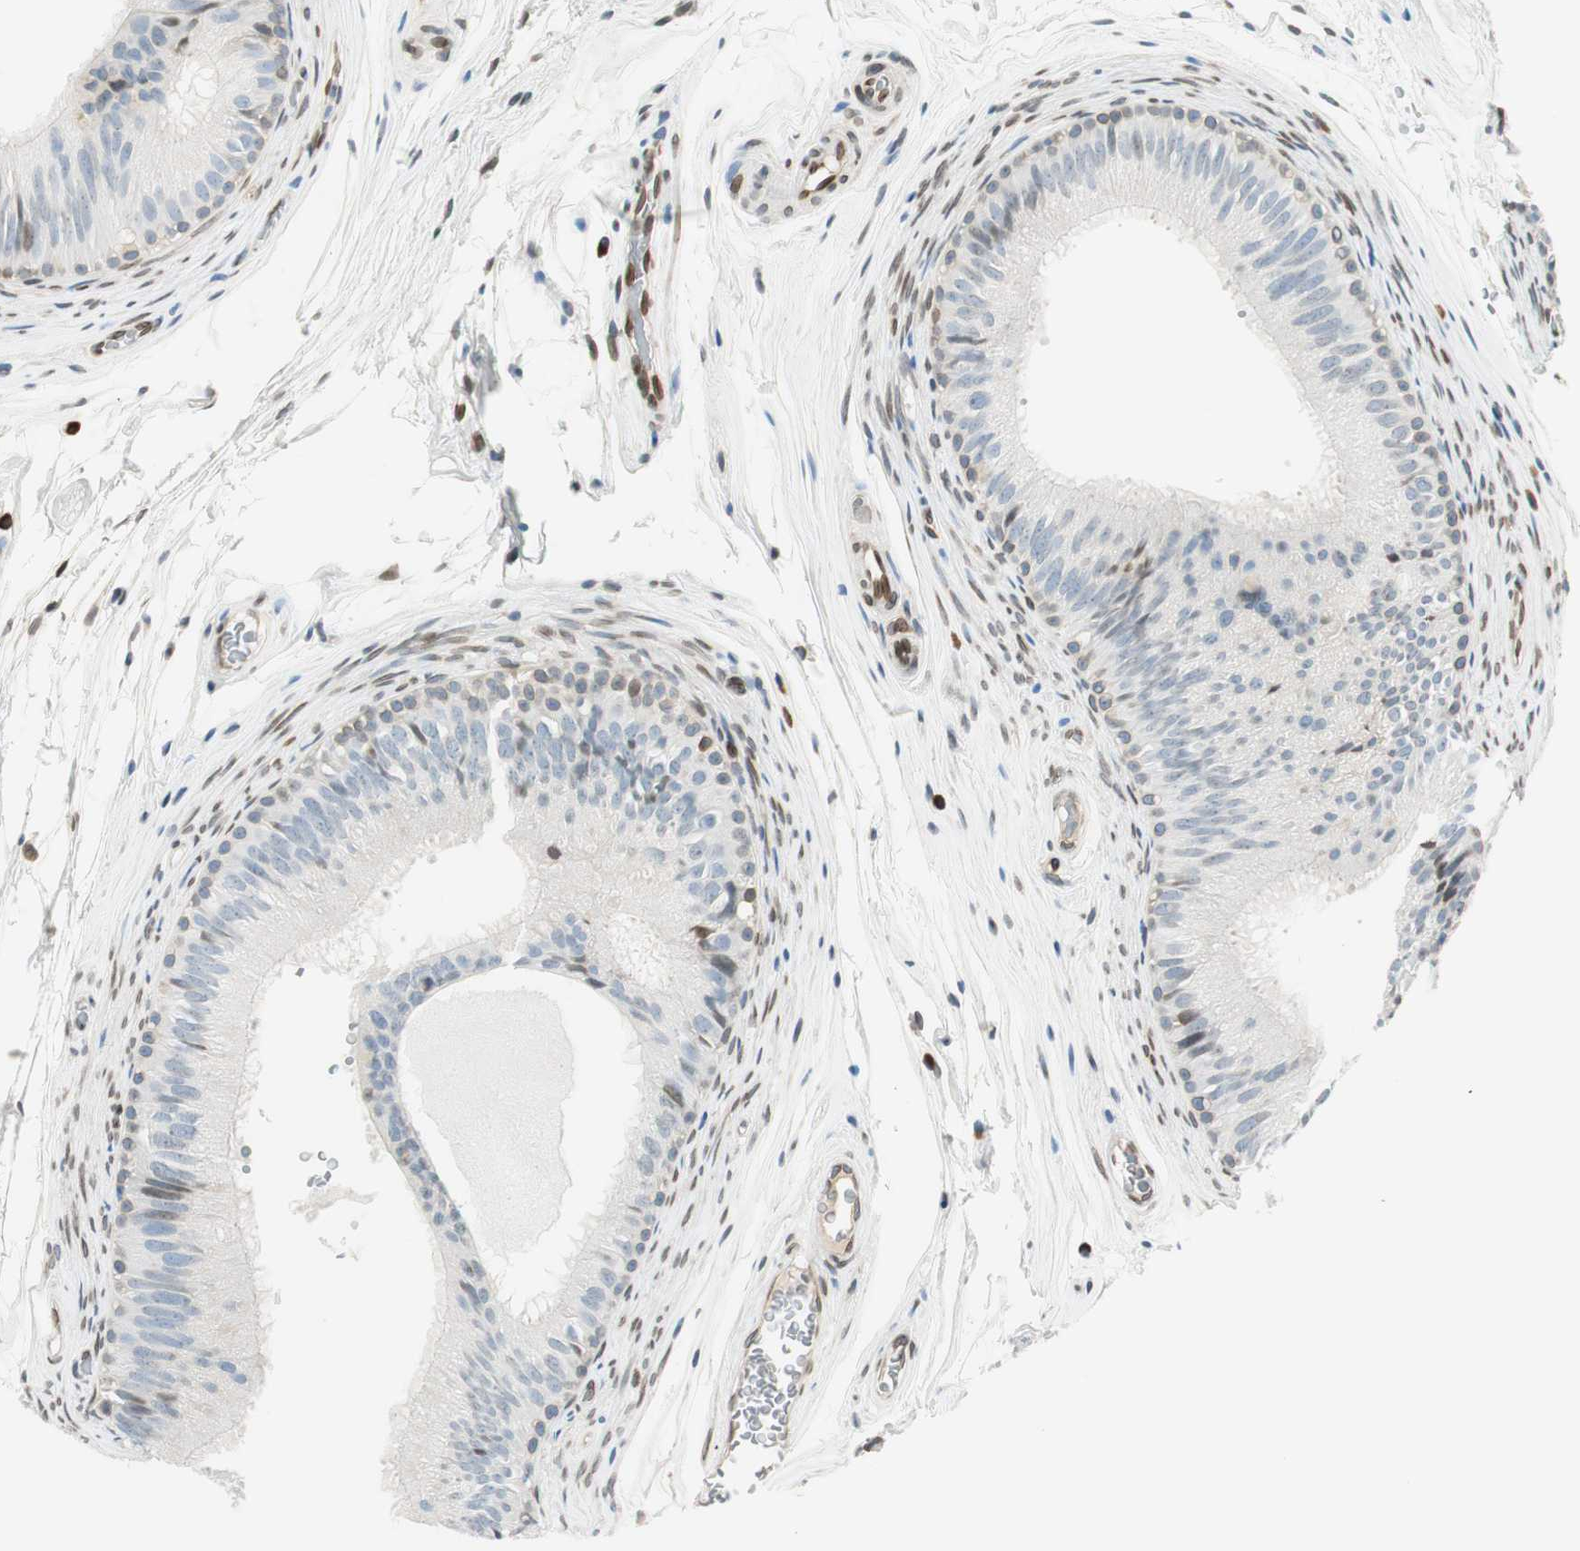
{"staining": {"intensity": "weak", "quantity": "<25%", "location": "cytoplasmic/membranous,nuclear"}, "tissue": "epididymis", "cell_type": "Glandular cells", "image_type": "normal", "snomed": [{"axis": "morphology", "description": "Normal tissue, NOS"}, {"axis": "topography", "description": "Epididymis"}], "caption": "A high-resolution micrograph shows immunohistochemistry (IHC) staining of normal epididymis, which displays no significant staining in glandular cells.", "gene": "TMEM260", "patient": {"sex": "male", "age": 36}}